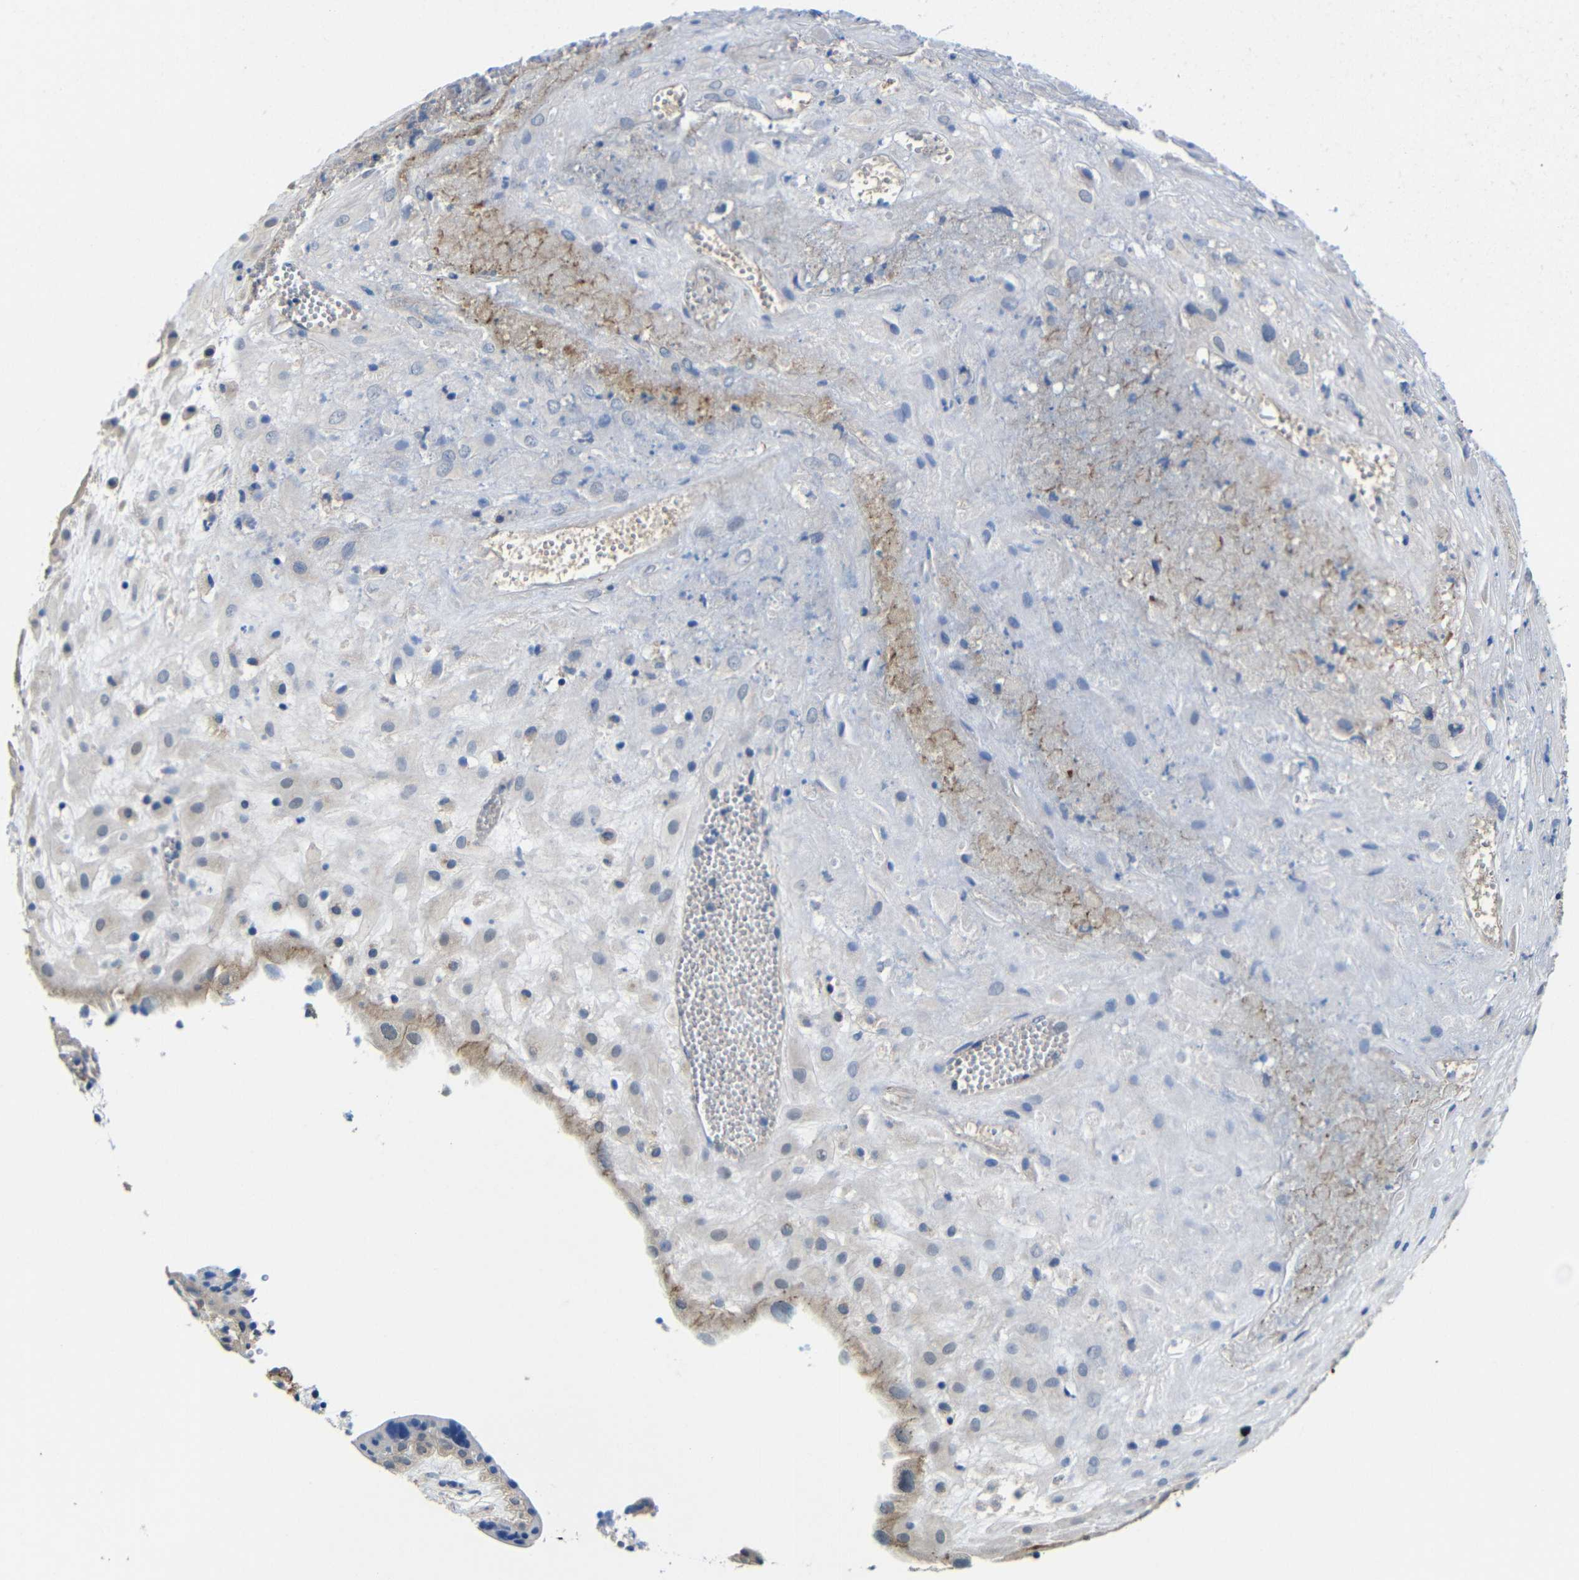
{"staining": {"intensity": "negative", "quantity": "none", "location": "none"}, "tissue": "placenta", "cell_type": "Decidual cells", "image_type": "normal", "snomed": [{"axis": "morphology", "description": "Normal tissue, NOS"}, {"axis": "topography", "description": "Placenta"}], "caption": "This photomicrograph is of benign placenta stained with immunohistochemistry (IHC) to label a protein in brown with the nuclei are counter-stained blue. There is no expression in decidual cells. The staining was performed using DAB (3,3'-diaminobenzidine) to visualize the protein expression in brown, while the nuclei were stained in blue with hematoxylin (Magnification: 20x).", "gene": "ZNF90", "patient": {"sex": "female", "age": 18}}